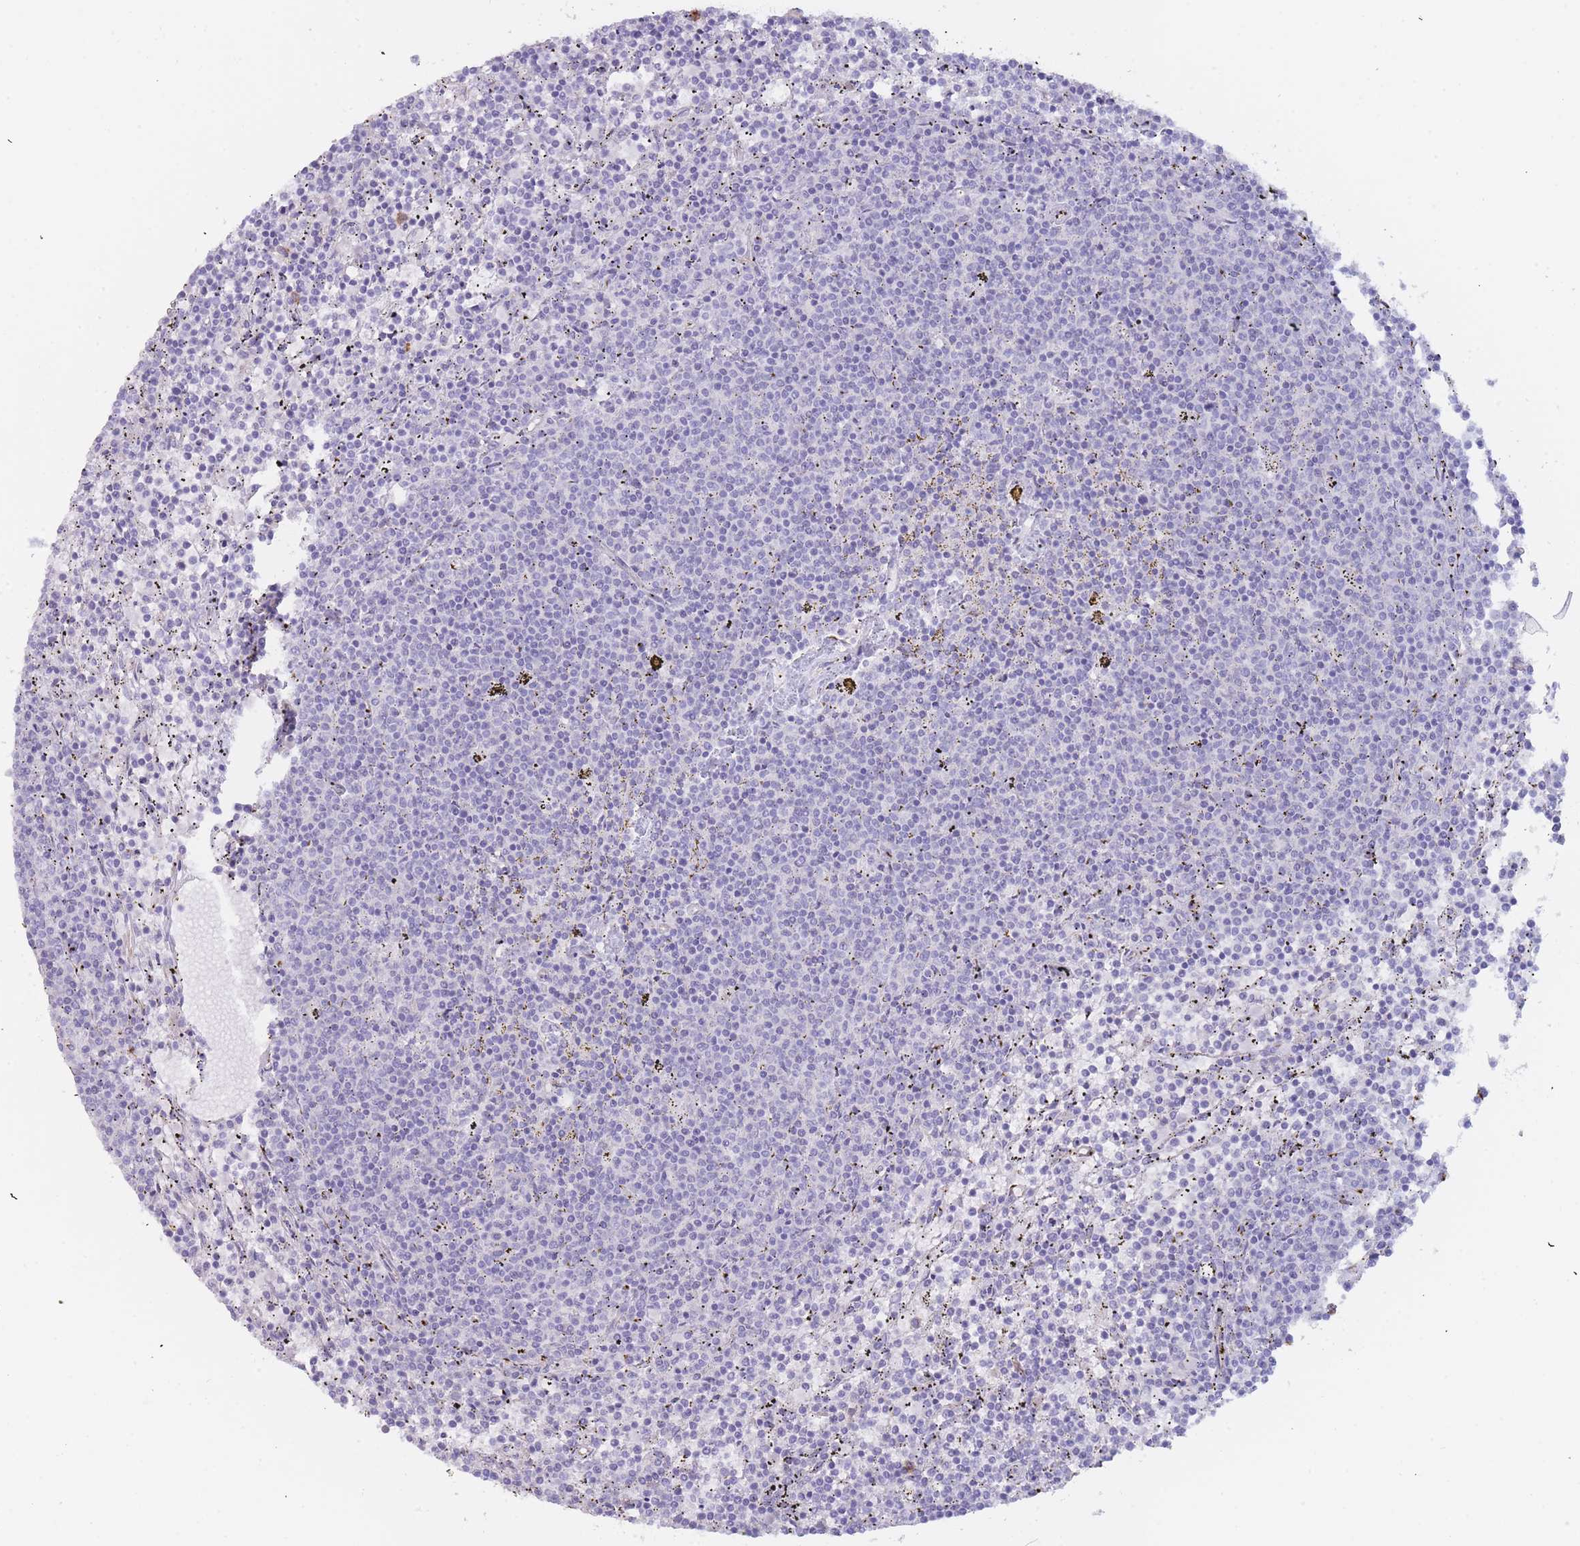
{"staining": {"intensity": "negative", "quantity": "none", "location": "none"}, "tissue": "lymphoma", "cell_type": "Tumor cells", "image_type": "cancer", "snomed": [{"axis": "morphology", "description": "Malignant lymphoma, non-Hodgkin's type, Low grade"}, {"axis": "topography", "description": "Spleen"}], "caption": "An immunohistochemistry photomicrograph of lymphoma is shown. There is no staining in tumor cells of lymphoma. The staining is performed using DAB brown chromogen with nuclei counter-stained in using hematoxylin.", "gene": "SLC35E4", "patient": {"sex": "female", "age": 50}}